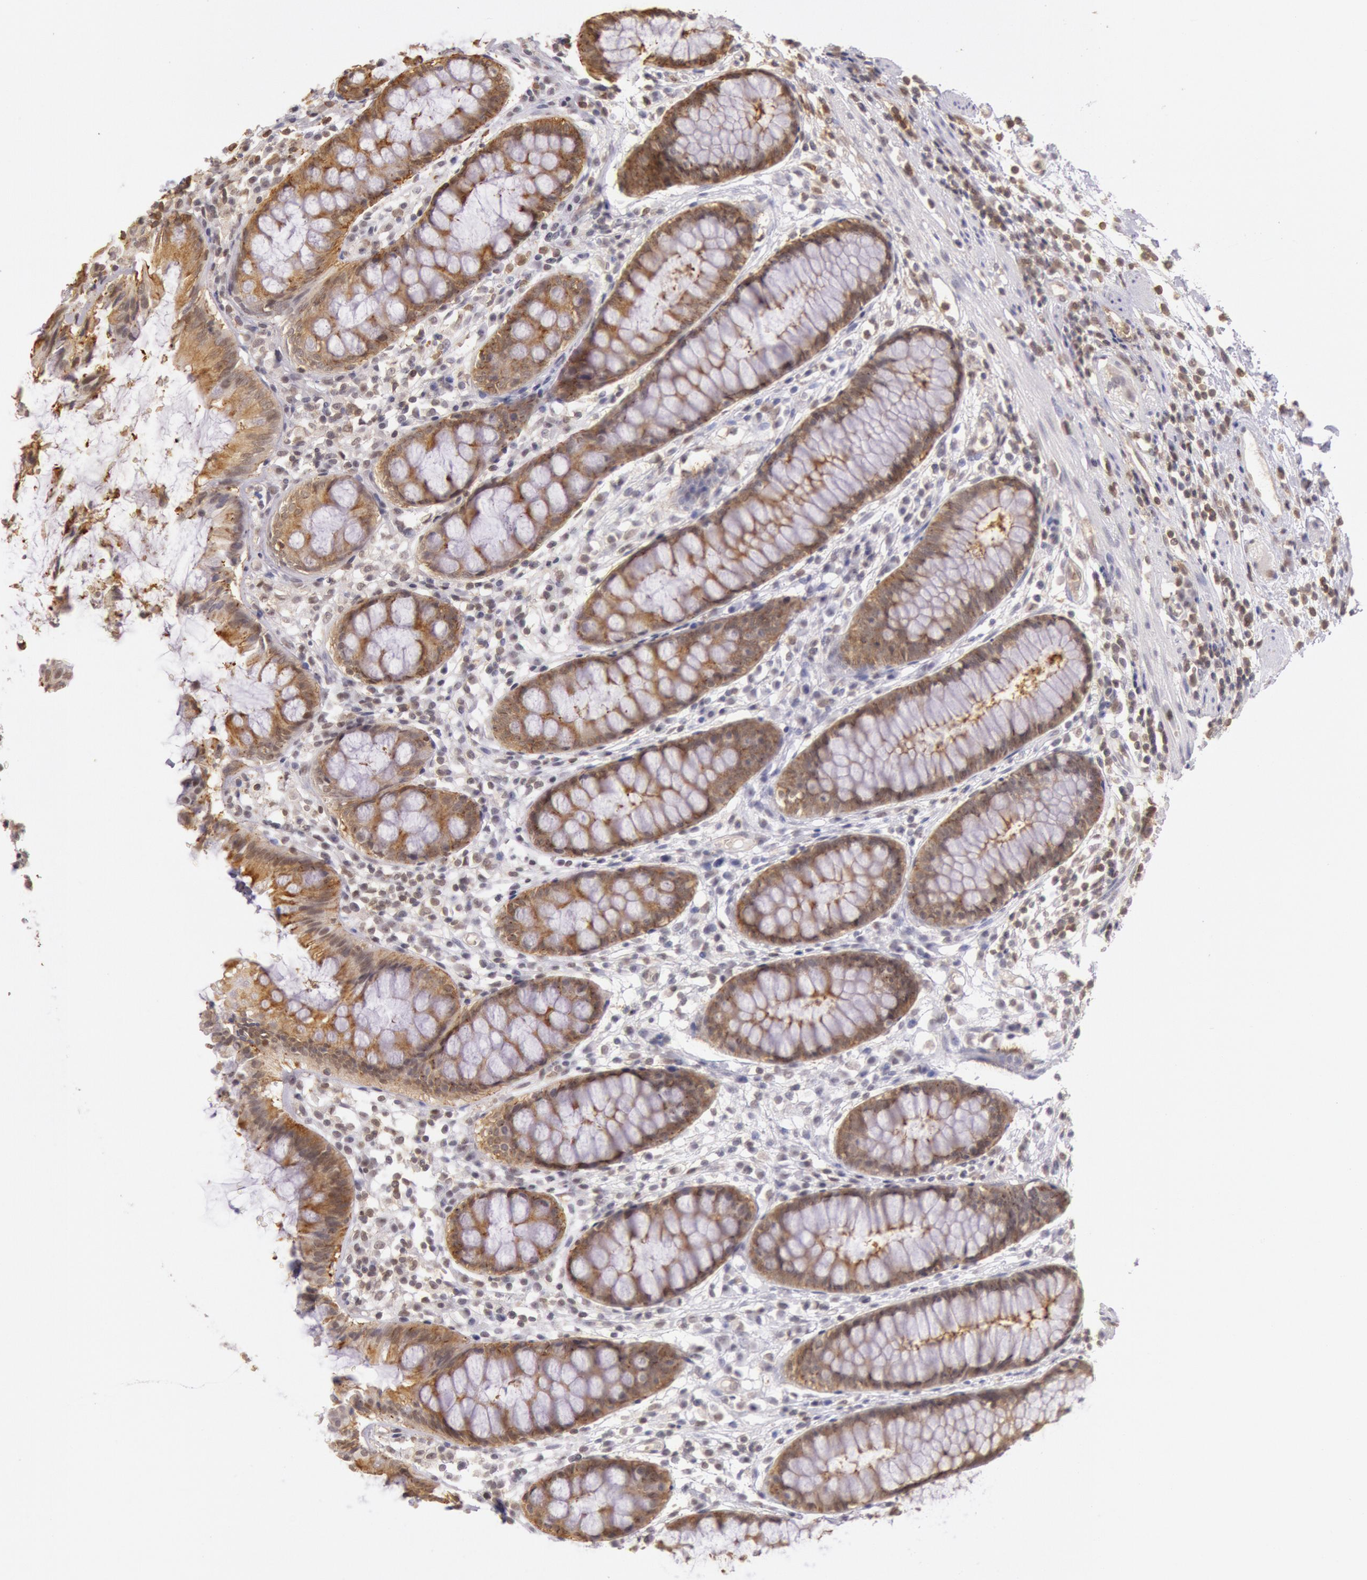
{"staining": {"intensity": "moderate", "quantity": ">75%", "location": "cytoplasmic/membranous,nuclear"}, "tissue": "rectum", "cell_type": "Glandular cells", "image_type": "normal", "snomed": [{"axis": "morphology", "description": "Normal tissue, NOS"}, {"axis": "topography", "description": "Rectum"}], "caption": "Protein staining of benign rectum demonstrates moderate cytoplasmic/membranous,nuclear expression in approximately >75% of glandular cells. (Brightfield microscopy of DAB IHC at high magnification).", "gene": "HIF1A", "patient": {"sex": "female", "age": 66}}